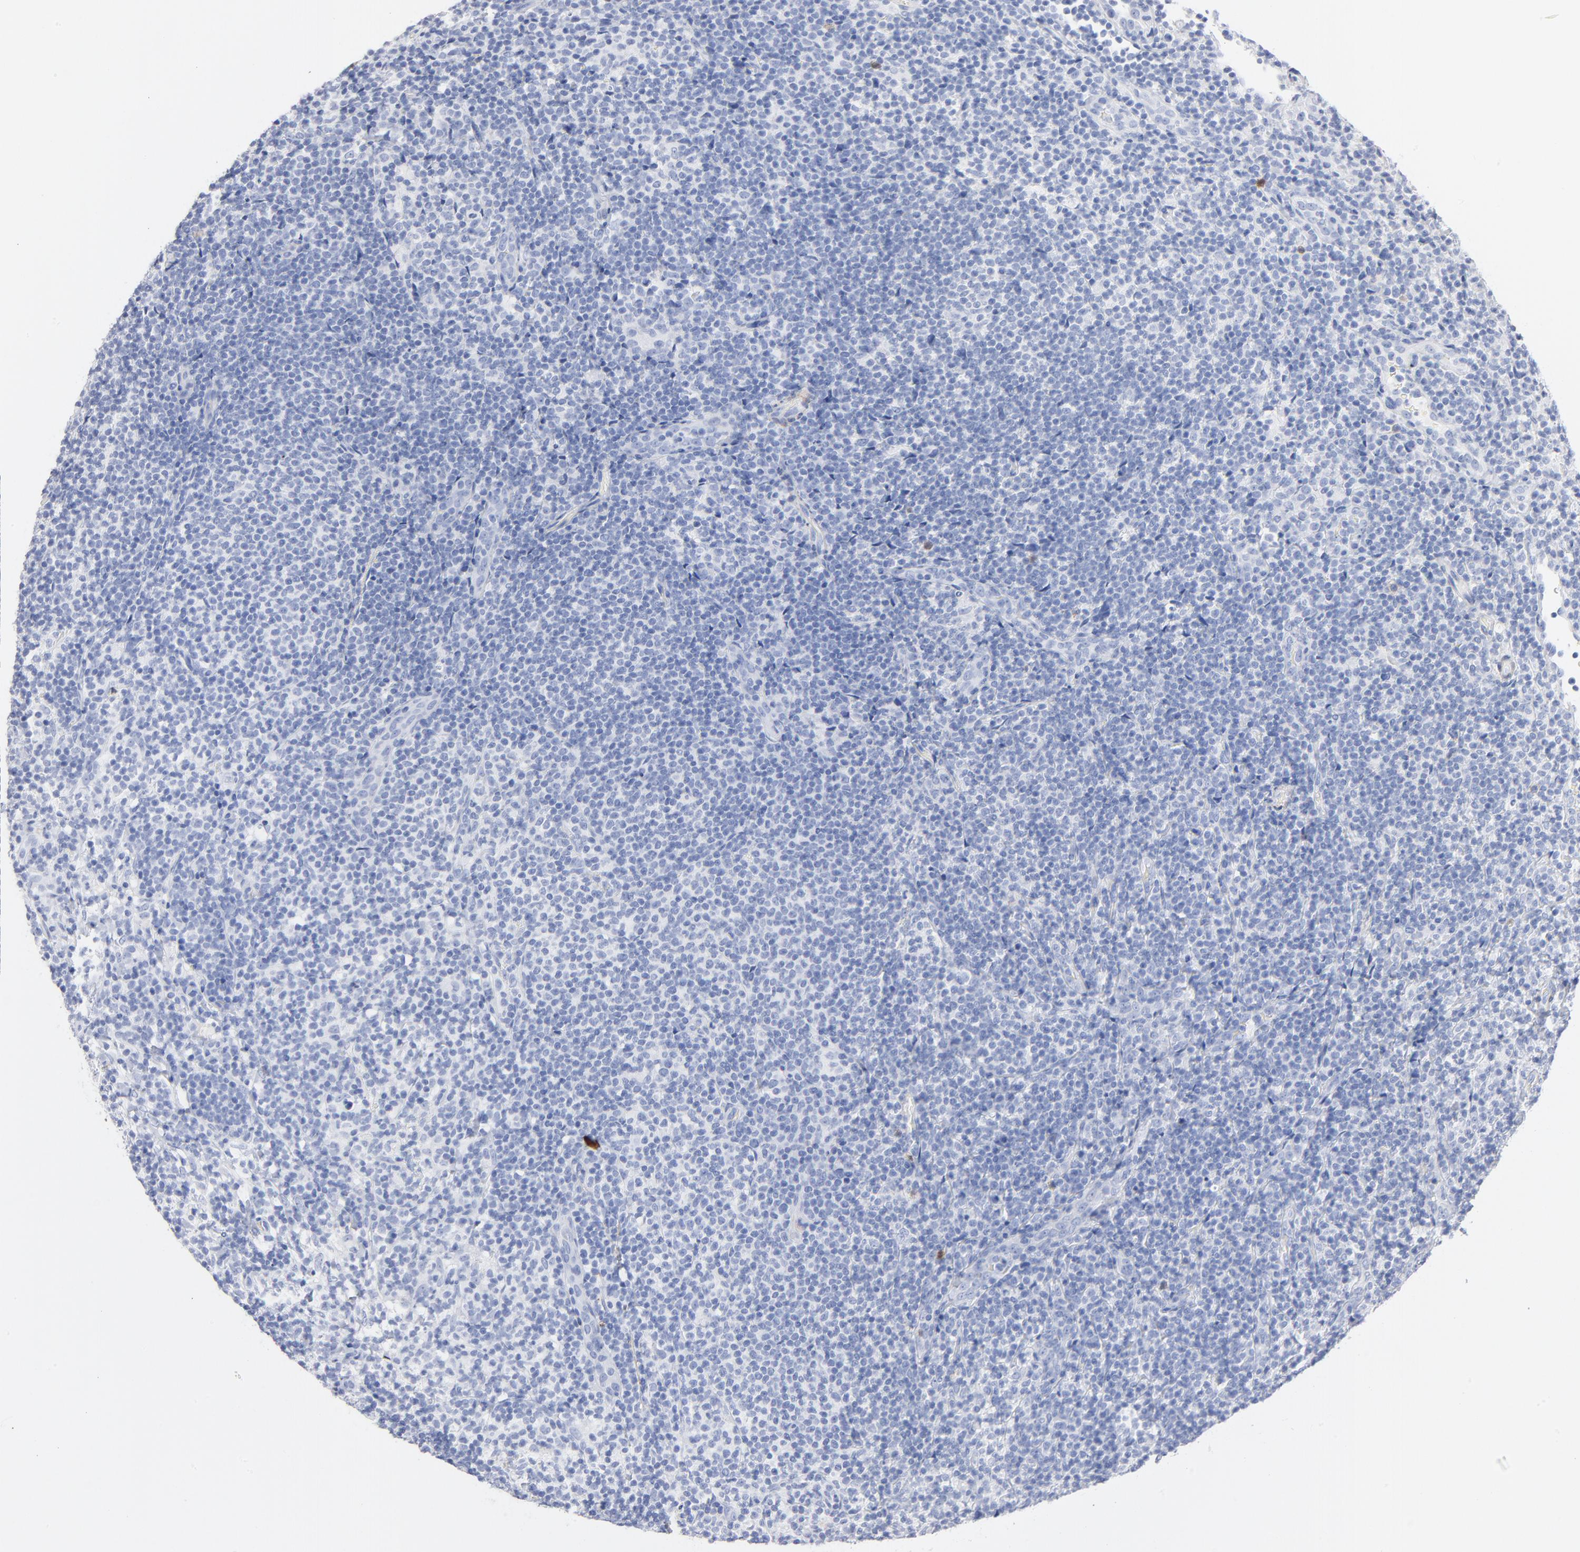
{"staining": {"intensity": "negative", "quantity": "none", "location": "none"}, "tissue": "lymphoma", "cell_type": "Tumor cells", "image_type": "cancer", "snomed": [{"axis": "morphology", "description": "Malignant lymphoma, non-Hodgkin's type, Low grade"}, {"axis": "topography", "description": "Lymph node"}], "caption": "High magnification brightfield microscopy of low-grade malignant lymphoma, non-Hodgkin's type stained with DAB (brown) and counterstained with hematoxylin (blue): tumor cells show no significant expression.", "gene": "AGTR1", "patient": {"sex": "female", "age": 76}}